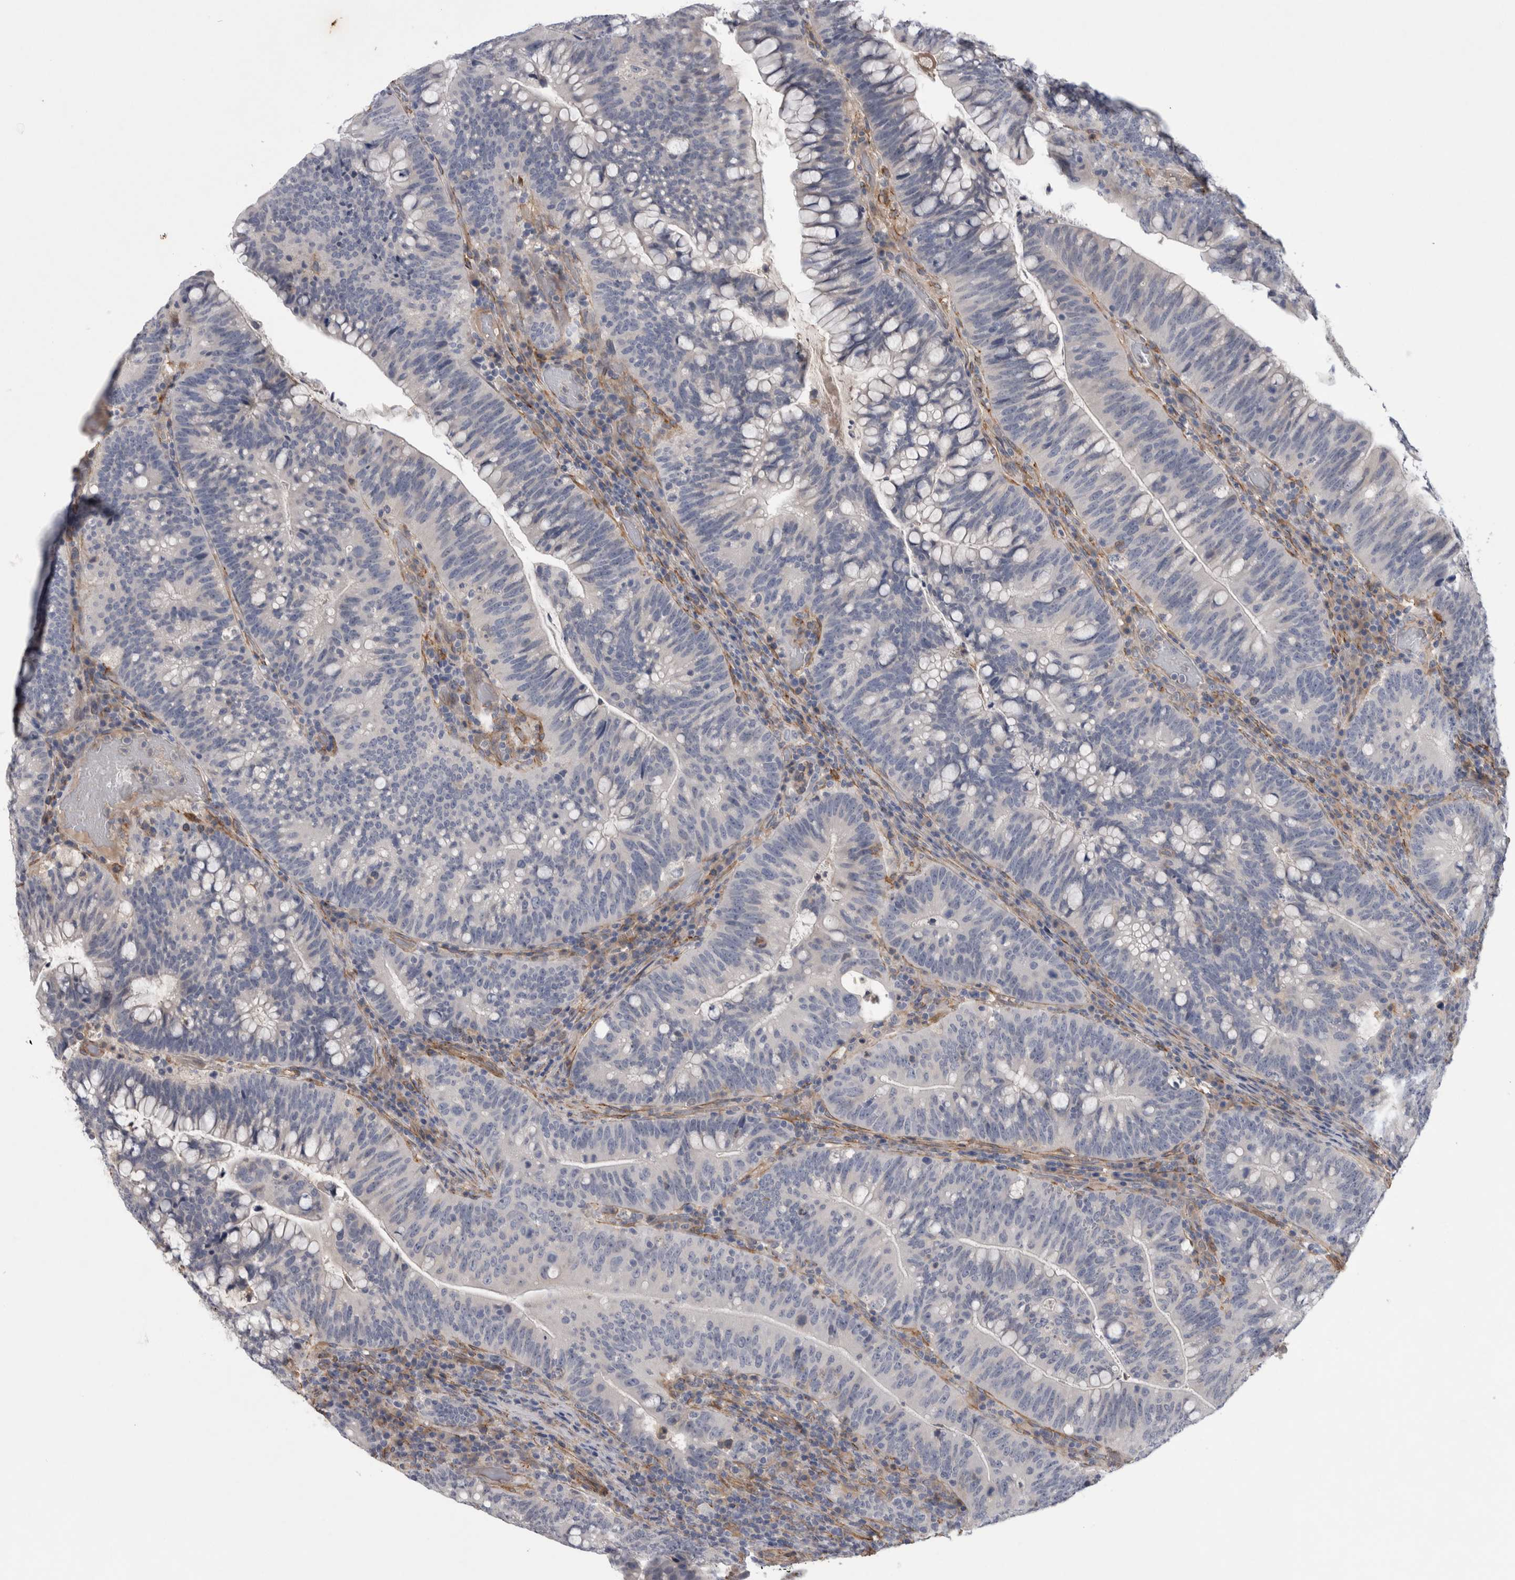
{"staining": {"intensity": "negative", "quantity": "none", "location": "none"}, "tissue": "colorectal cancer", "cell_type": "Tumor cells", "image_type": "cancer", "snomed": [{"axis": "morphology", "description": "Adenocarcinoma, NOS"}, {"axis": "topography", "description": "Colon"}], "caption": "The histopathology image shows no staining of tumor cells in adenocarcinoma (colorectal).", "gene": "ANKFY1", "patient": {"sex": "female", "age": 66}}